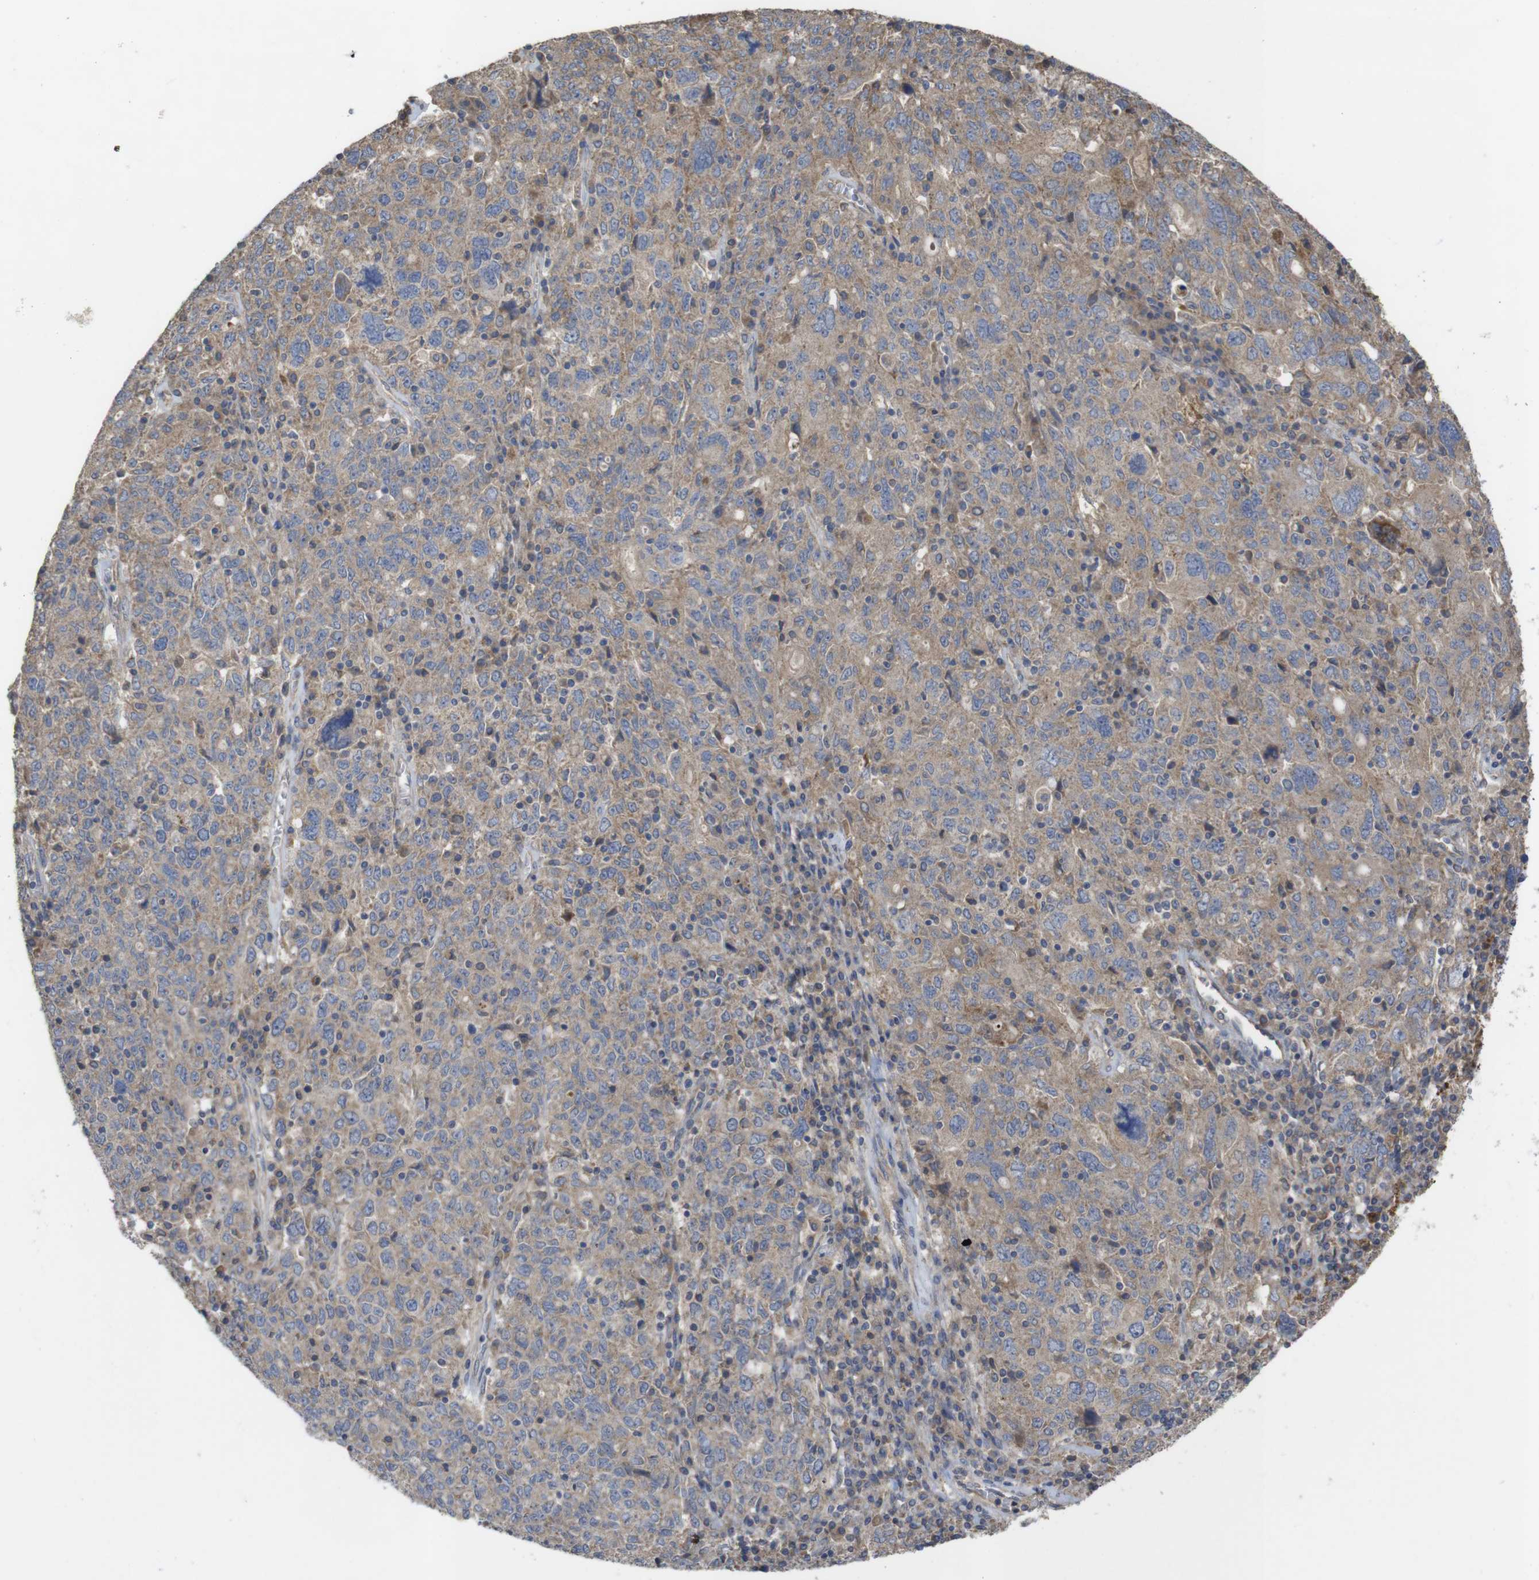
{"staining": {"intensity": "weak", "quantity": ">75%", "location": "cytoplasmic/membranous"}, "tissue": "ovarian cancer", "cell_type": "Tumor cells", "image_type": "cancer", "snomed": [{"axis": "morphology", "description": "Carcinoma, endometroid"}, {"axis": "topography", "description": "Ovary"}], "caption": "There is low levels of weak cytoplasmic/membranous positivity in tumor cells of ovarian endometroid carcinoma, as demonstrated by immunohistochemical staining (brown color).", "gene": "KCNS3", "patient": {"sex": "female", "age": 62}}